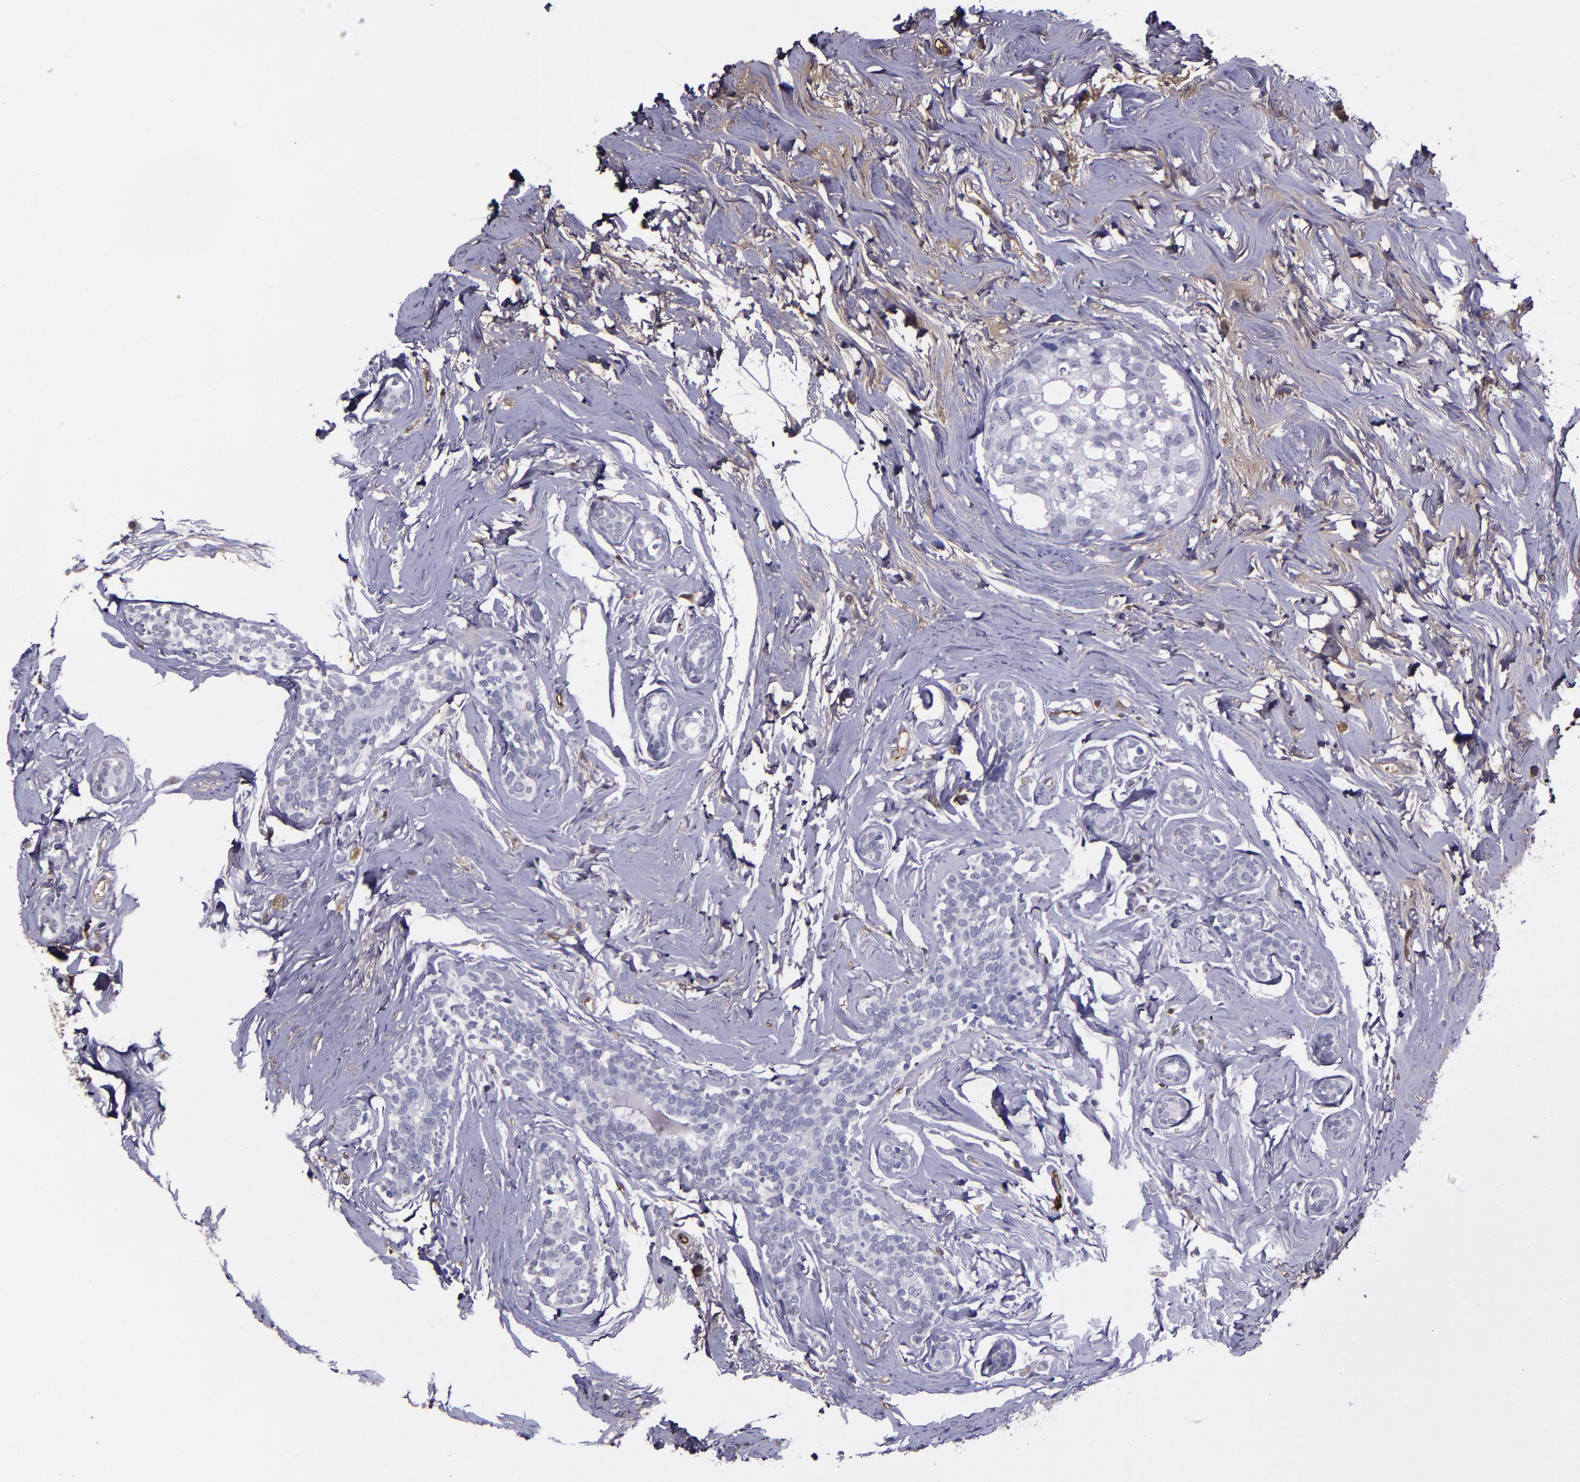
{"staining": {"intensity": "negative", "quantity": "none", "location": "none"}, "tissue": "breast cancer", "cell_type": "Tumor cells", "image_type": "cancer", "snomed": [{"axis": "morphology", "description": "Normal tissue, NOS"}, {"axis": "morphology", "description": "Duct carcinoma"}, {"axis": "topography", "description": "Breast"}], "caption": "Tumor cells show no significant expression in infiltrating ductal carcinoma (breast).", "gene": "A2M", "patient": {"sex": "female", "age": 50}}